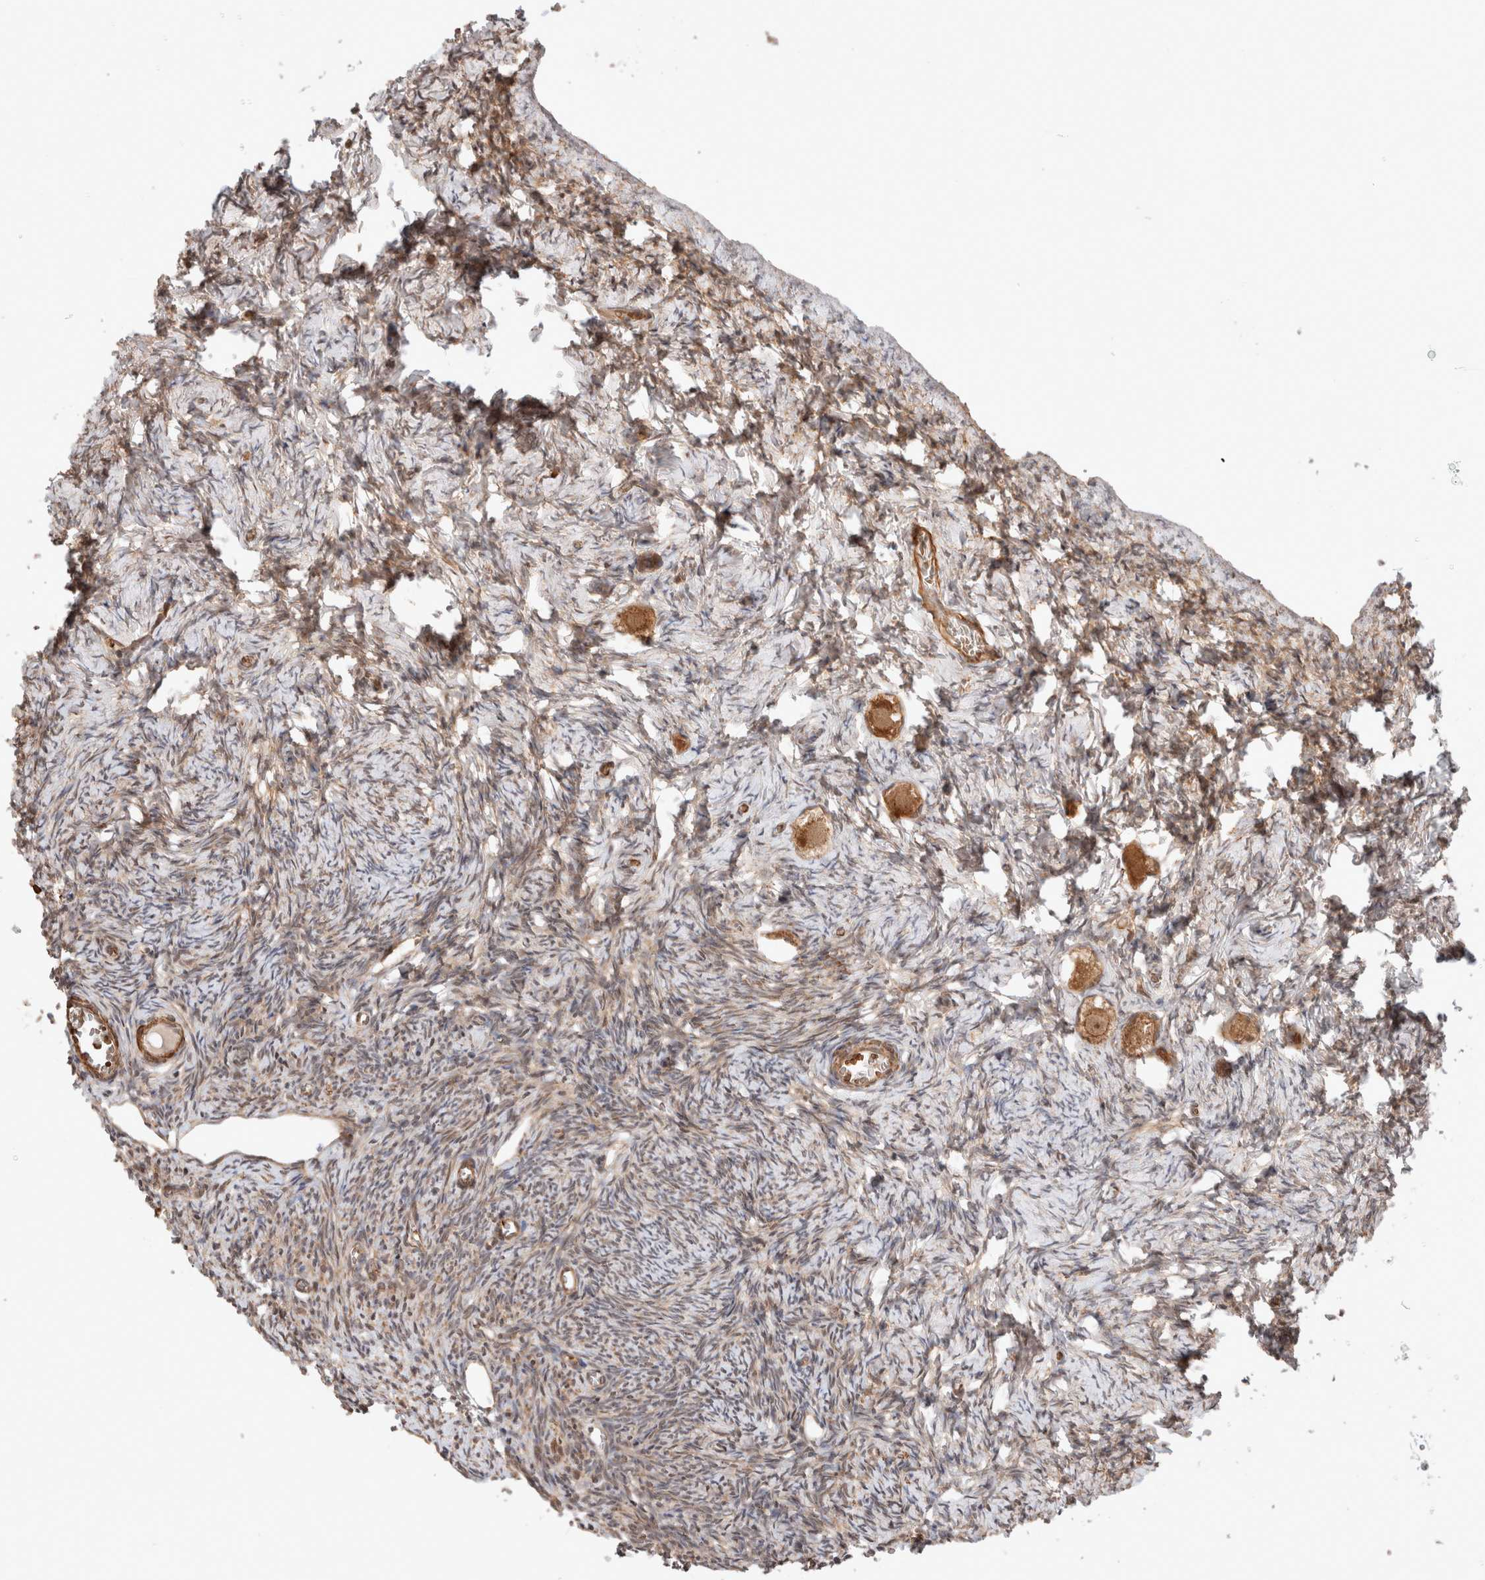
{"staining": {"intensity": "moderate", "quantity": ">75%", "location": "cytoplasmic/membranous"}, "tissue": "ovary", "cell_type": "Follicle cells", "image_type": "normal", "snomed": [{"axis": "morphology", "description": "Normal tissue, NOS"}, {"axis": "topography", "description": "Ovary"}], "caption": "Immunohistochemical staining of unremarkable human ovary displays >75% levels of moderate cytoplasmic/membranous protein staining in about >75% of follicle cells.", "gene": "ZNF649", "patient": {"sex": "female", "age": 27}}